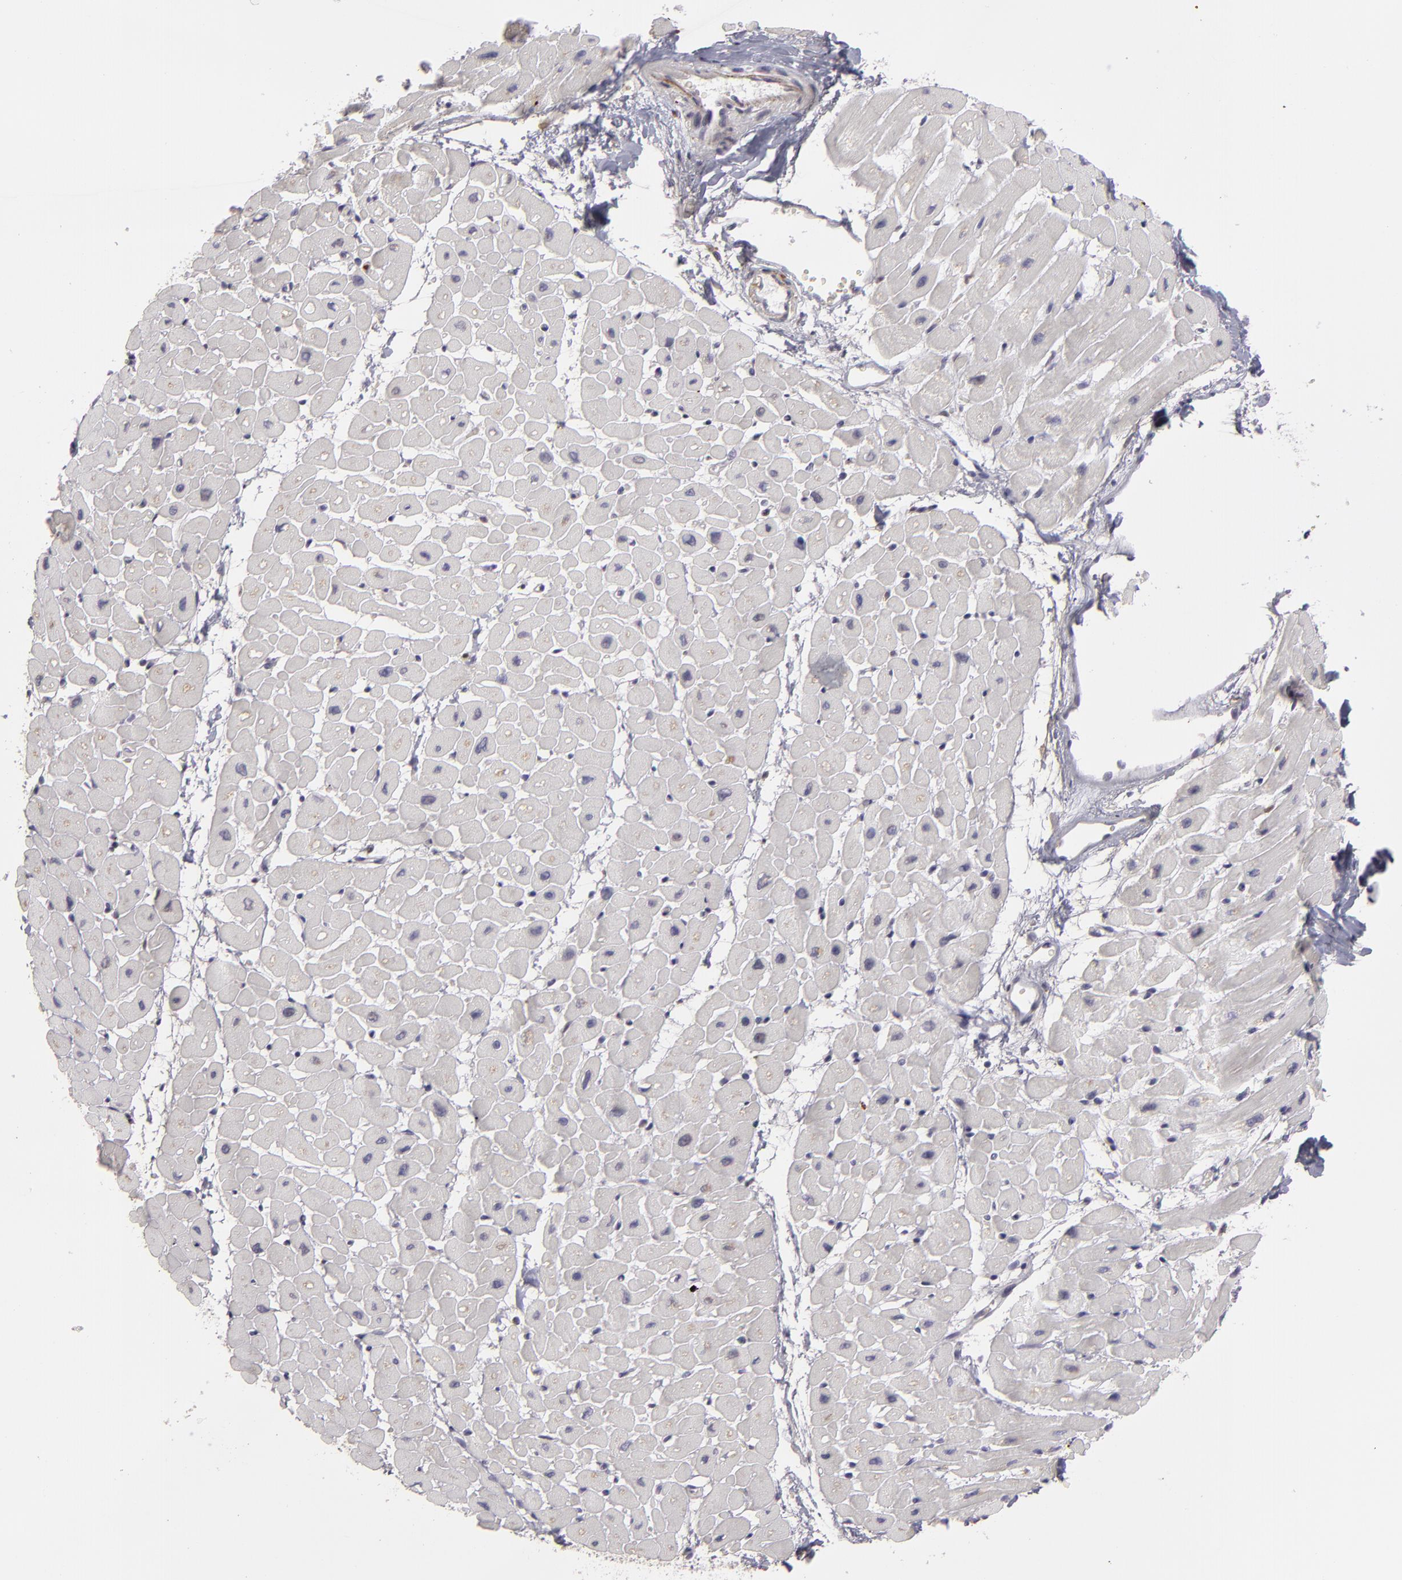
{"staining": {"intensity": "negative", "quantity": "none", "location": "none"}, "tissue": "heart muscle", "cell_type": "Cardiomyocytes", "image_type": "normal", "snomed": [{"axis": "morphology", "description": "Normal tissue, NOS"}, {"axis": "topography", "description": "Heart"}], "caption": "Immunohistochemistry micrograph of unremarkable heart muscle: human heart muscle stained with DAB displays no significant protein staining in cardiomyocytes.", "gene": "EFS", "patient": {"sex": "male", "age": 45}}